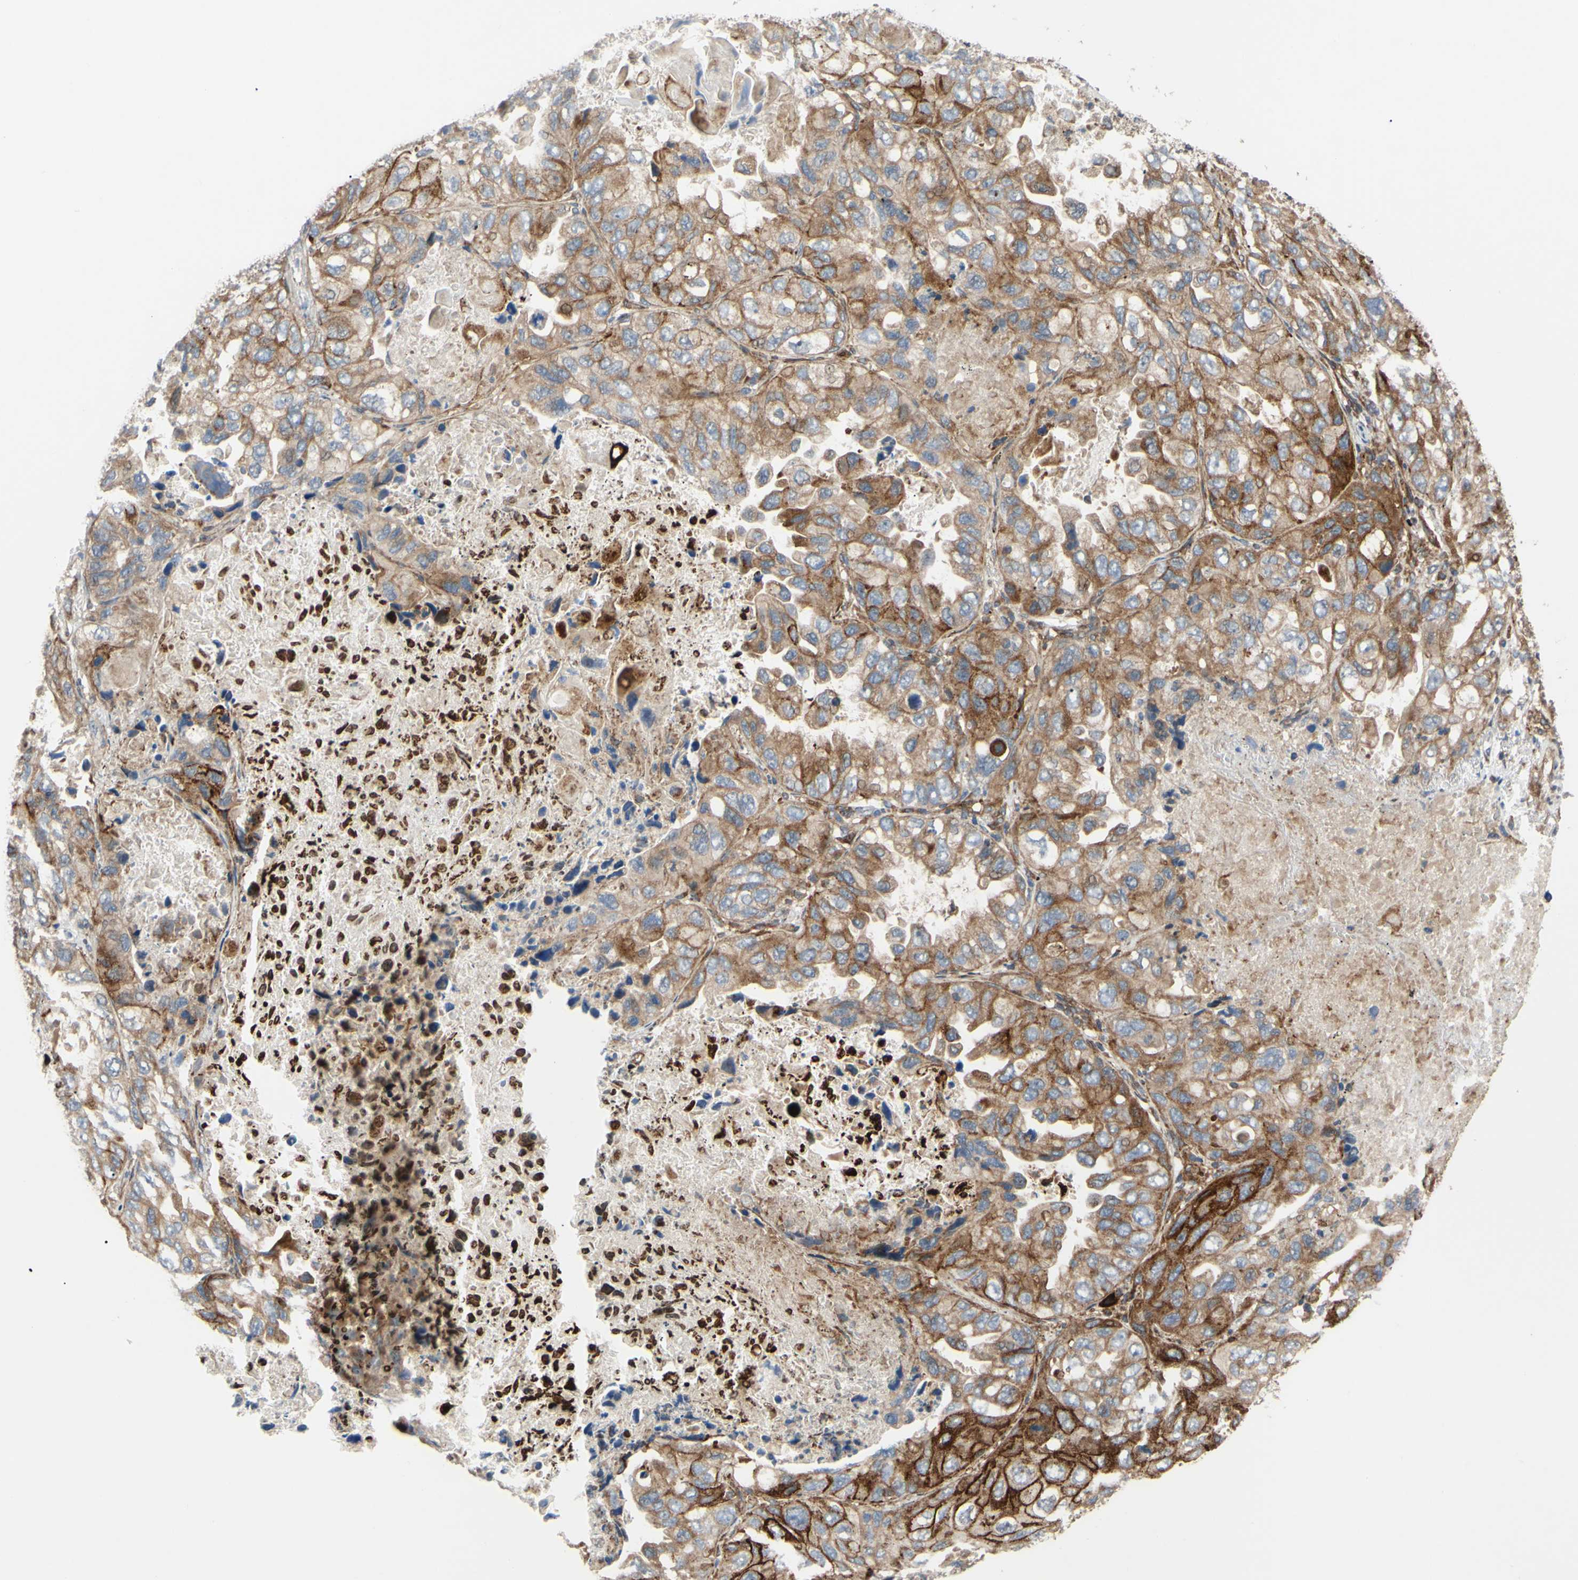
{"staining": {"intensity": "moderate", "quantity": ">75%", "location": "cytoplasmic/membranous"}, "tissue": "lung cancer", "cell_type": "Tumor cells", "image_type": "cancer", "snomed": [{"axis": "morphology", "description": "Squamous cell carcinoma, NOS"}, {"axis": "topography", "description": "Lung"}], "caption": "High-magnification brightfield microscopy of squamous cell carcinoma (lung) stained with DAB (3,3'-diaminobenzidine) (brown) and counterstained with hematoxylin (blue). tumor cells exhibit moderate cytoplasmic/membranous positivity is seen in approximately>75% of cells. Immunohistochemistry stains the protein of interest in brown and the nuclei are stained blue.", "gene": "SPTLC1", "patient": {"sex": "female", "age": 73}}